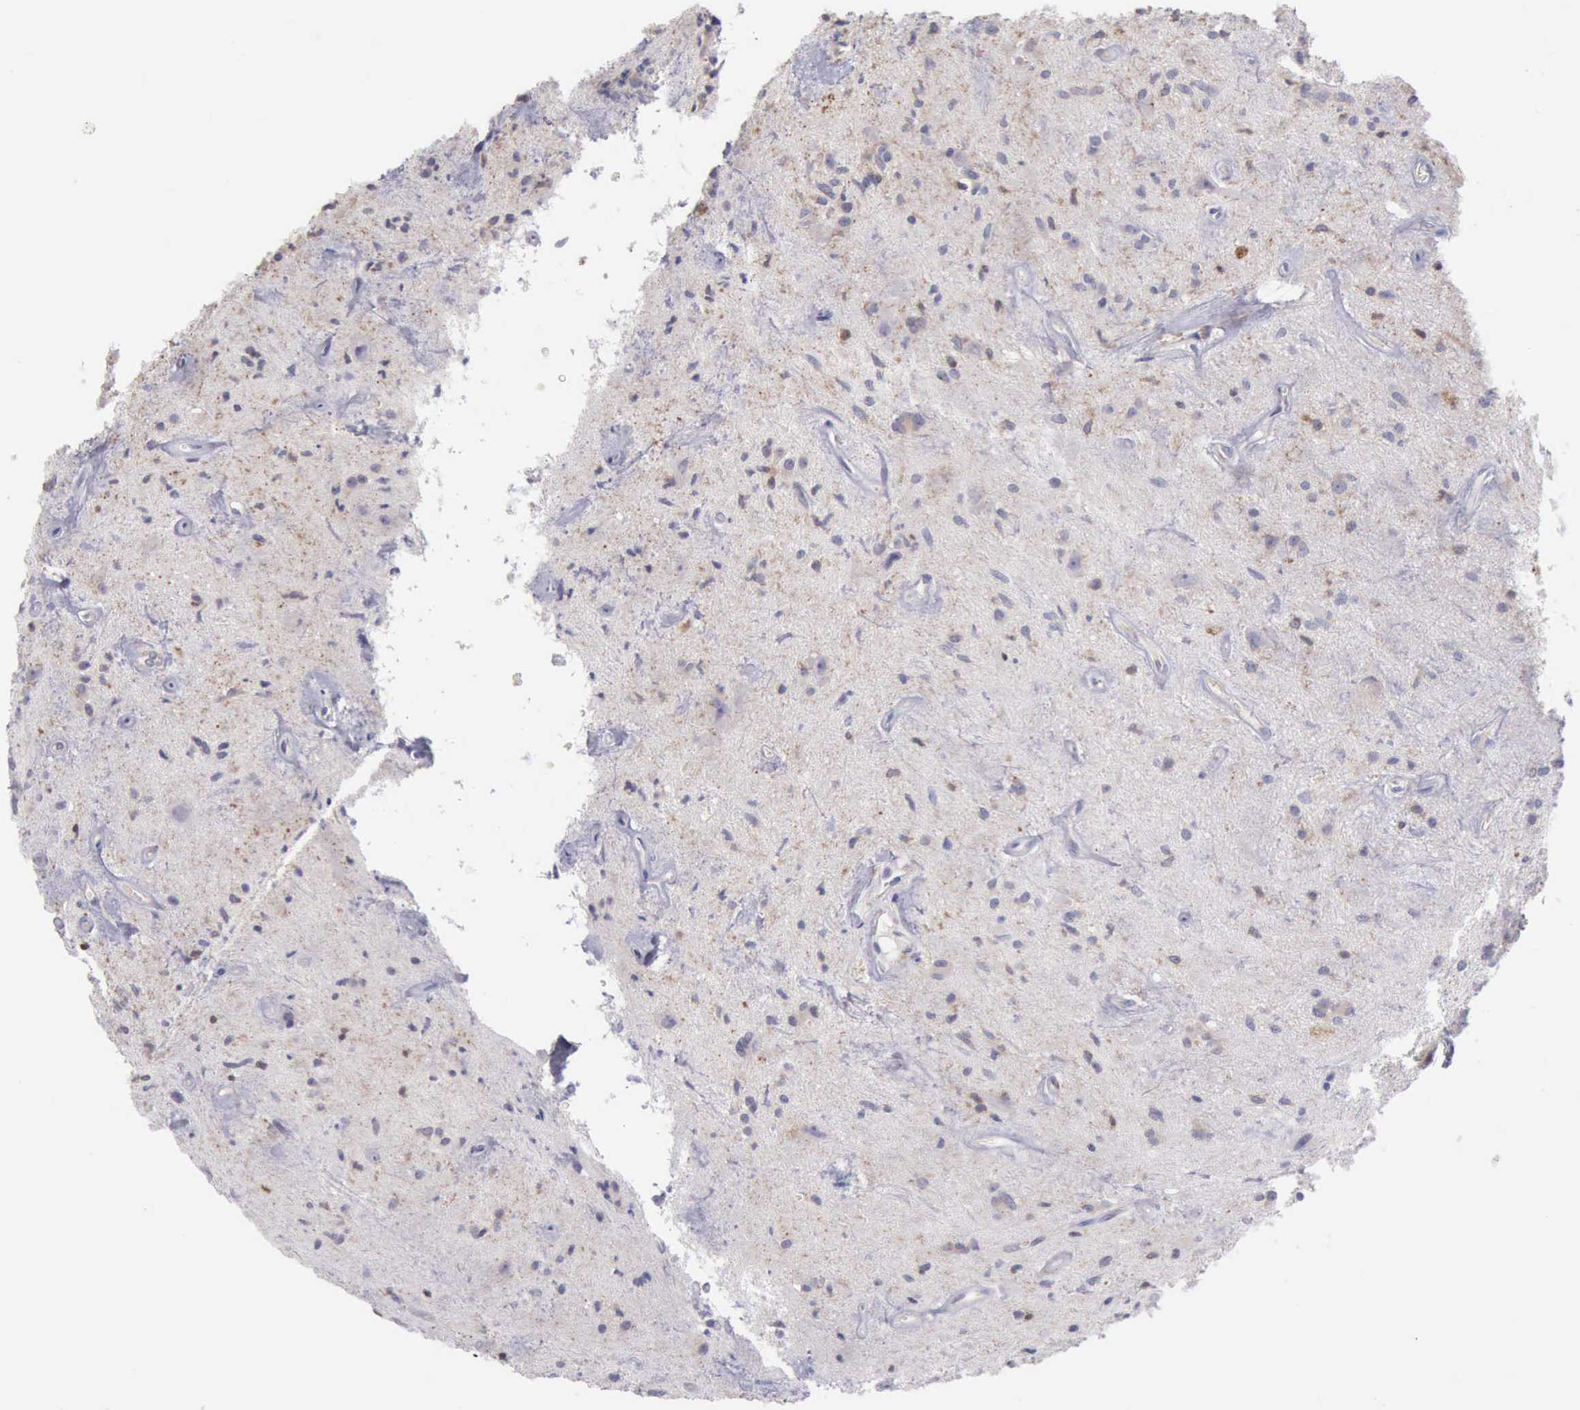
{"staining": {"intensity": "negative", "quantity": "none", "location": "none"}, "tissue": "glioma", "cell_type": "Tumor cells", "image_type": "cancer", "snomed": [{"axis": "morphology", "description": "Glioma, malignant, Low grade"}, {"axis": "topography", "description": "Brain"}], "caption": "An image of malignant glioma (low-grade) stained for a protein shows no brown staining in tumor cells.", "gene": "SASH3", "patient": {"sex": "female", "age": 15}}